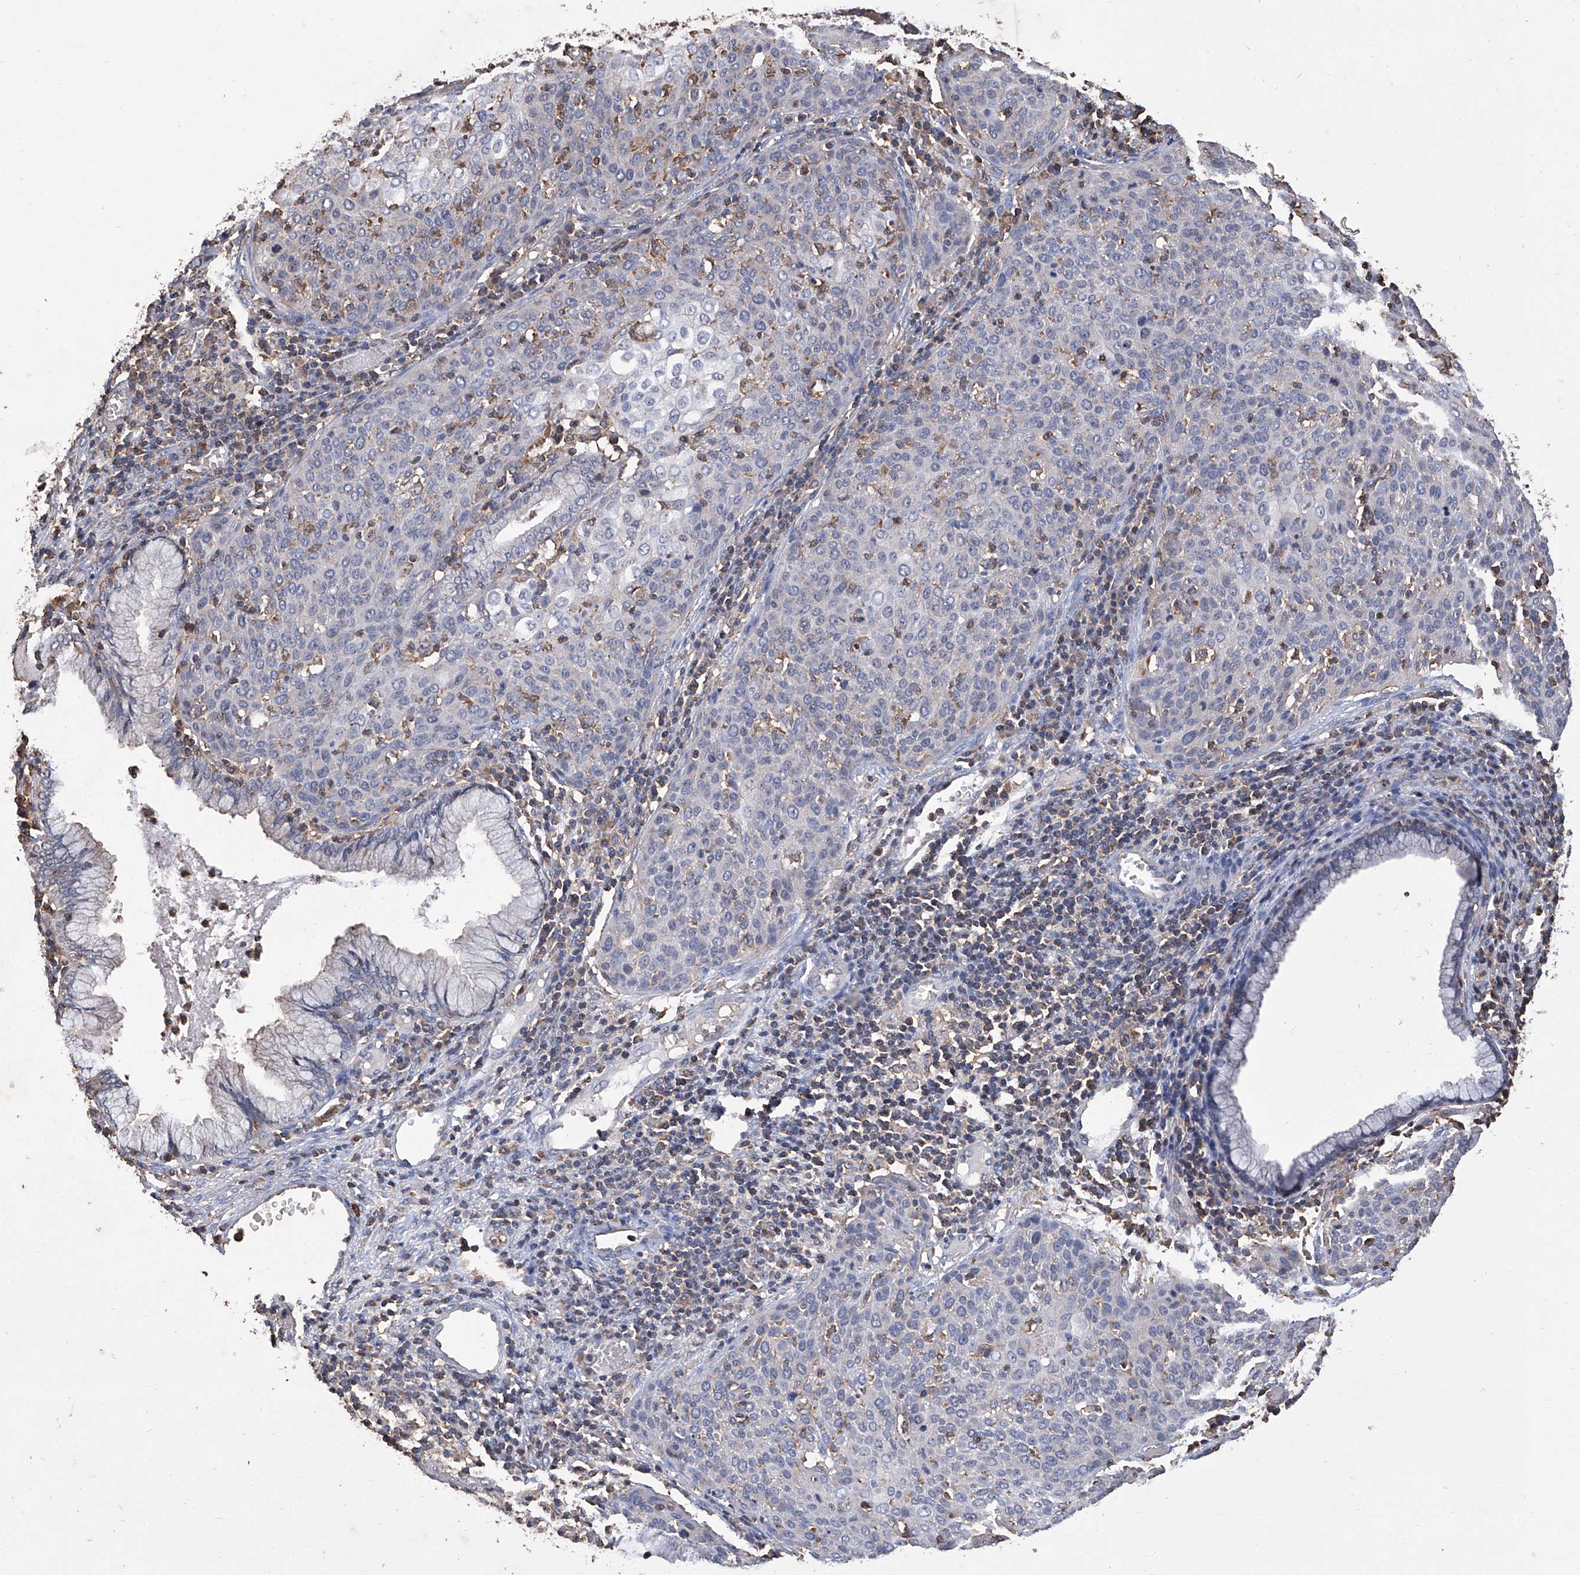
{"staining": {"intensity": "negative", "quantity": "none", "location": "none"}, "tissue": "cervical cancer", "cell_type": "Tumor cells", "image_type": "cancer", "snomed": [{"axis": "morphology", "description": "Squamous cell carcinoma, NOS"}, {"axis": "topography", "description": "Cervix"}], "caption": "IHC of human cervical squamous cell carcinoma demonstrates no staining in tumor cells.", "gene": "GPT", "patient": {"sex": "female", "age": 38}}